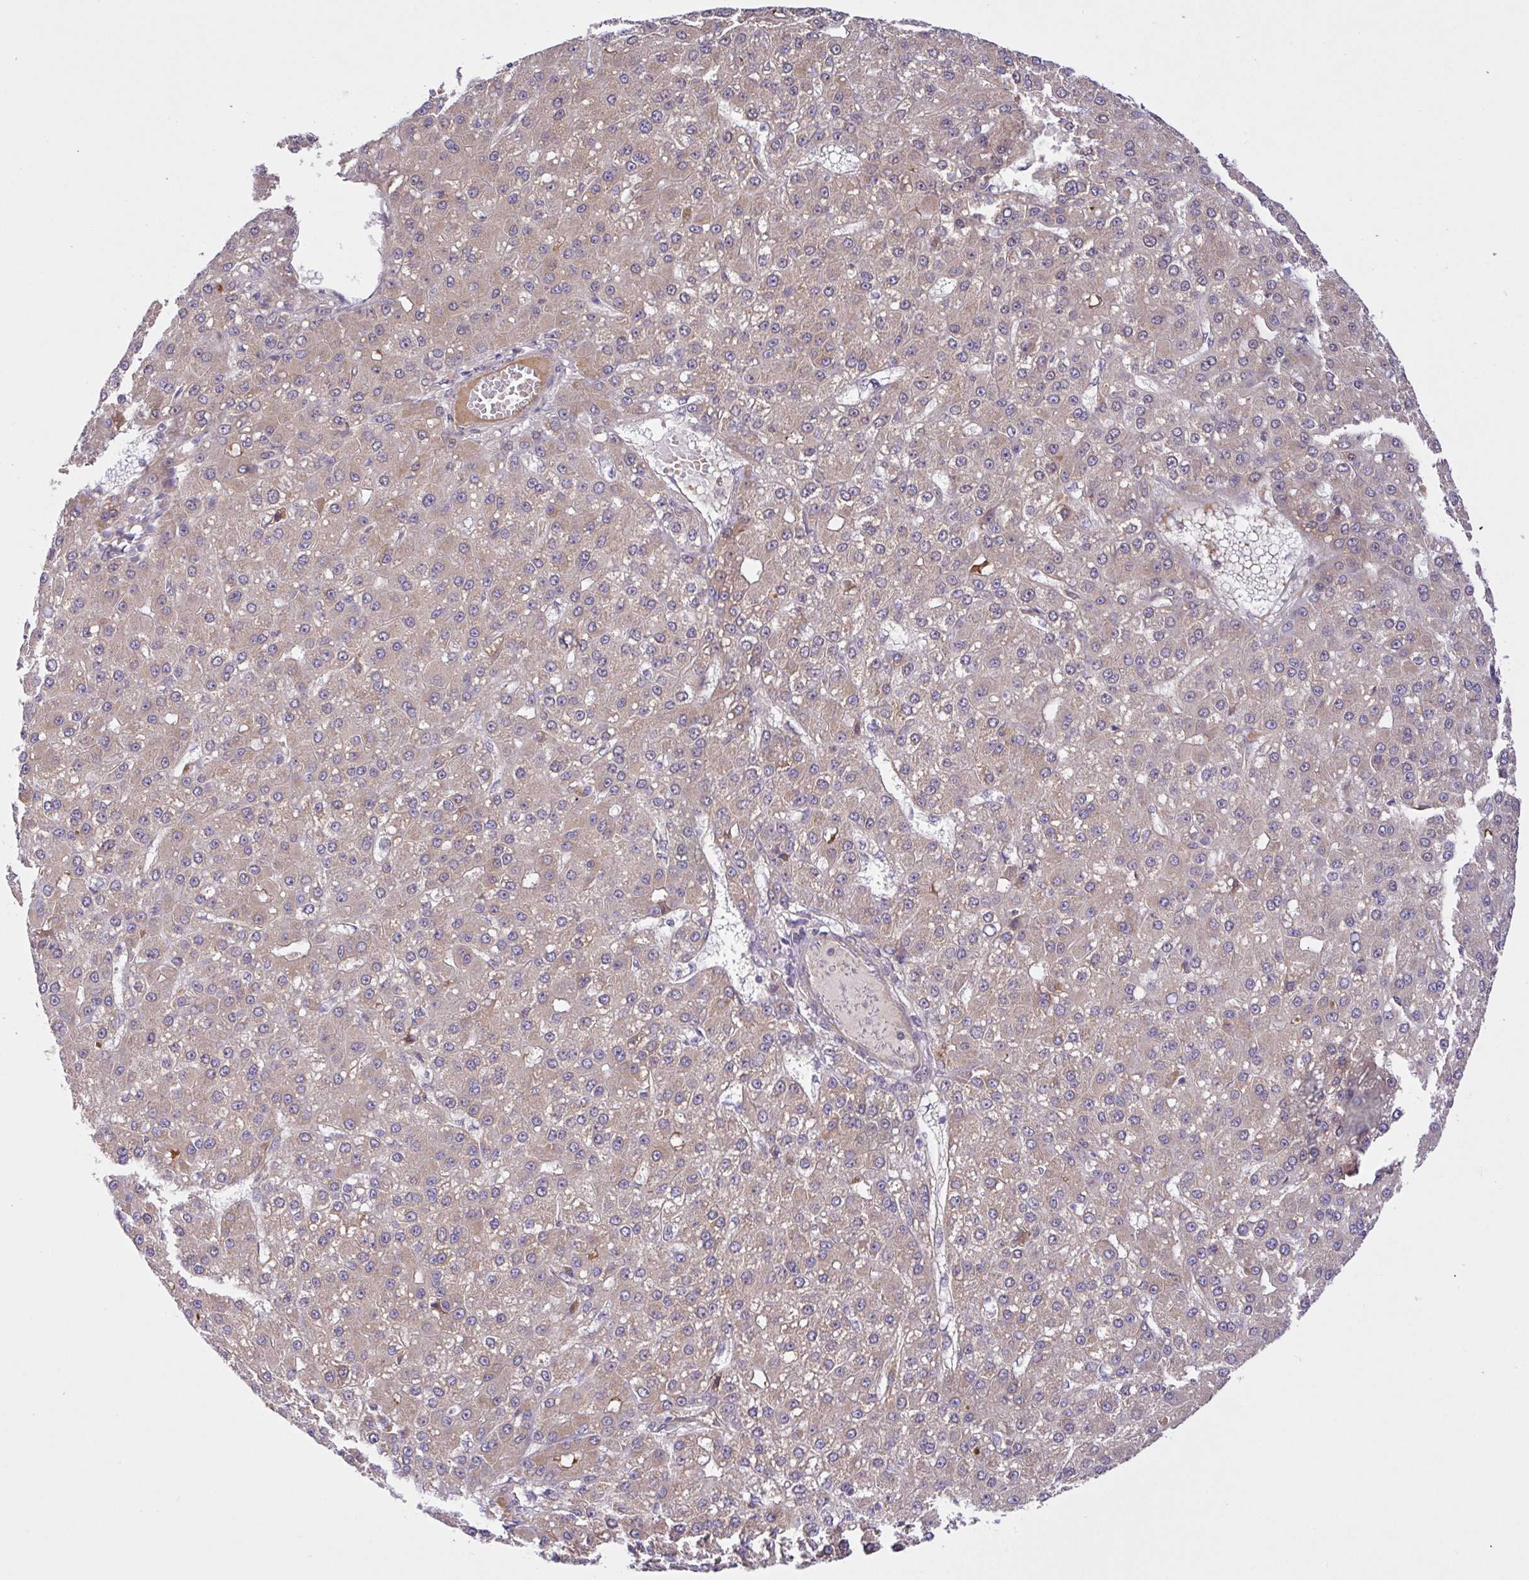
{"staining": {"intensity": "weak", "quantity": ">75%", "location": "cytoplasmic/membranous"}, "tissue": "liver cancer", "cell_type": "Tumor cells", "image_type": "cancer", "snomed": [{"axis": "morphology", "description": "Carcinoma, Hepatocellular, NOS"}, {"axis": "topography", "description": "Liver"}], "caption": "Hepatocellular carcinoma (liver) stained with IHC demonstrates weak cytoplasmic/membranous staining in approximately >75% of tumor cells. The protein of interest is stained brown, and the nuclei are stained in blue (DAB (3,3'-diaminobenzidine) IHC with brightfield microscopy, high magnification).", "gene": "UBE4A", "patient": {"sex": "male", "age": 67}}